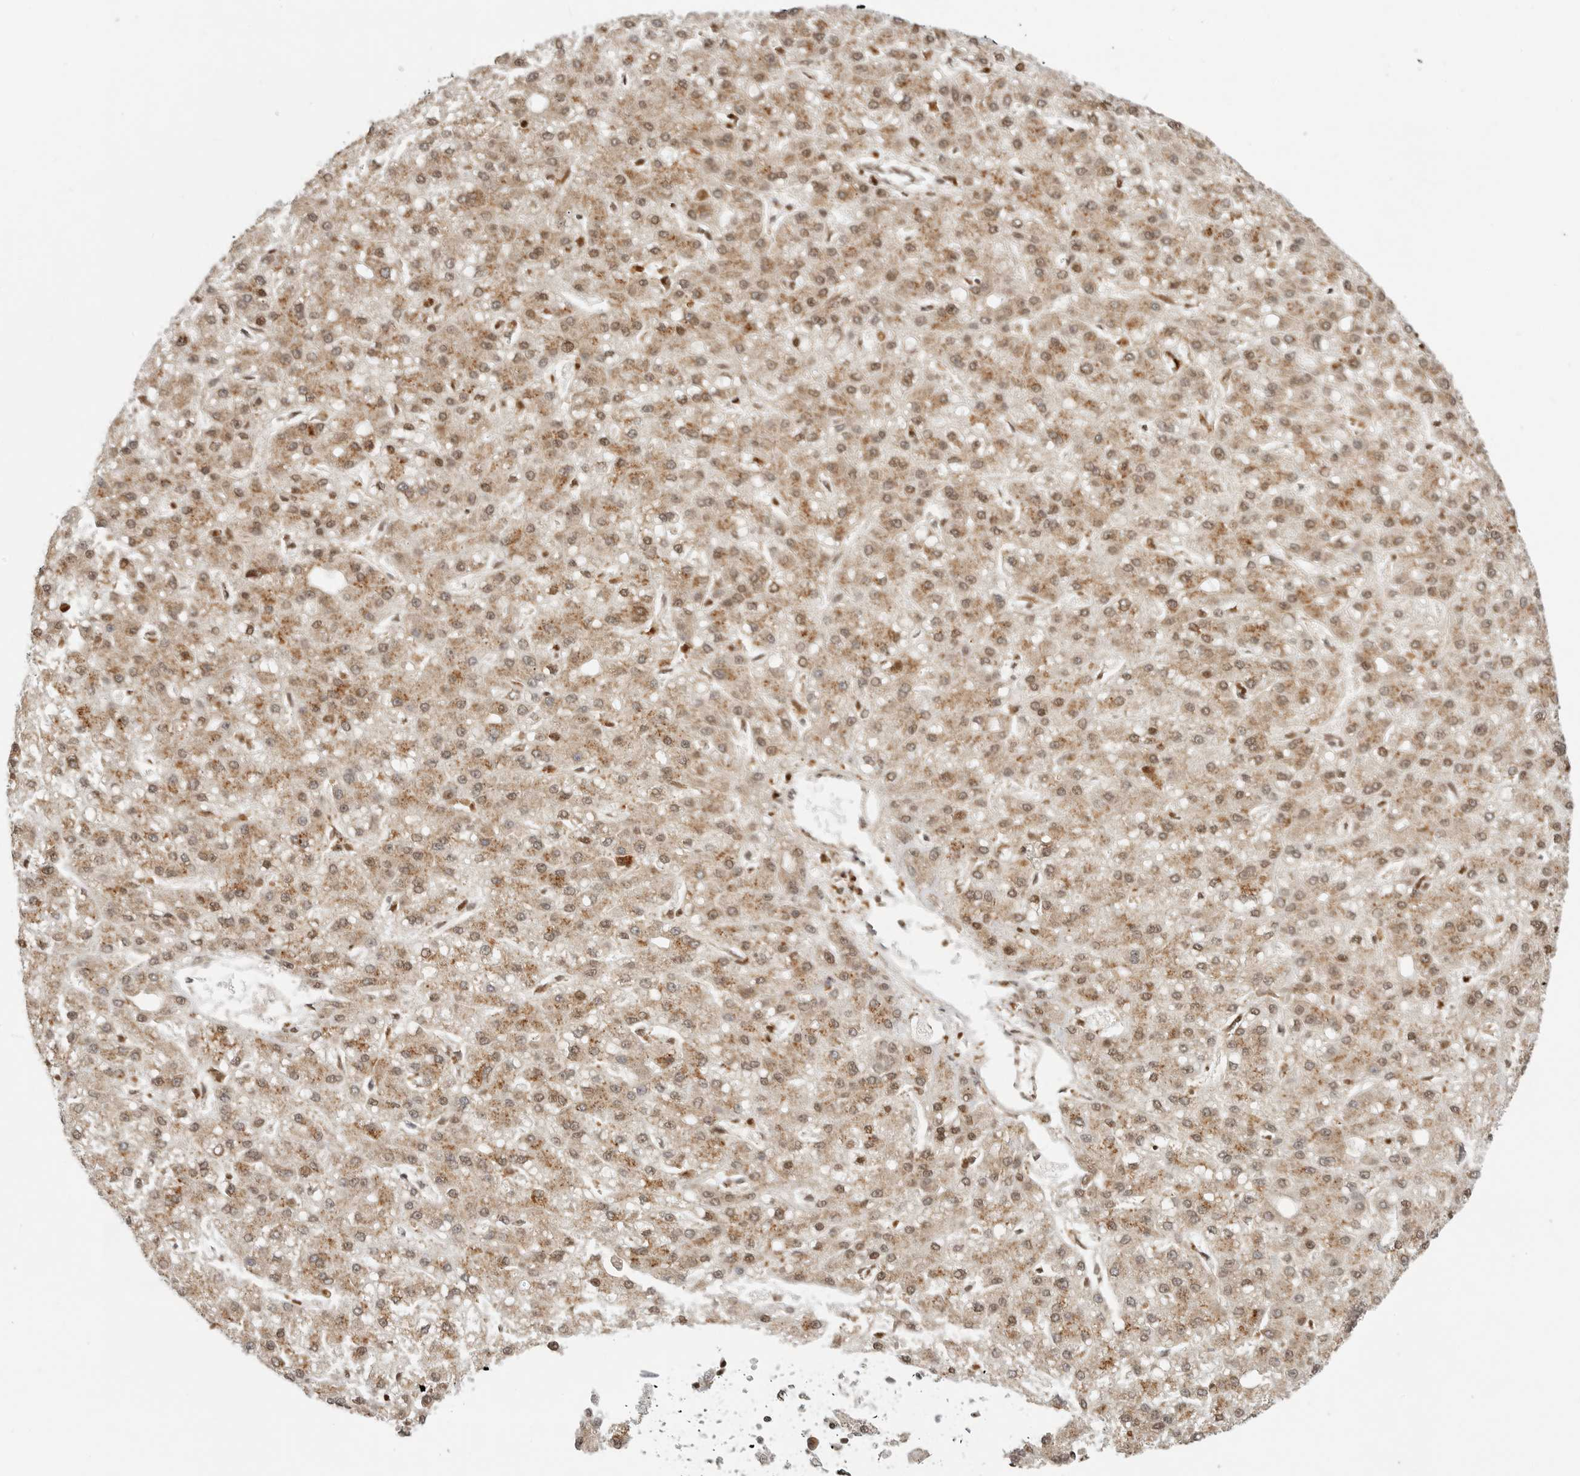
{"staining": {"intensity": "moderate", "quantity": ">75%", "location": "cytoplasmic/membranous,nuclear"}, "tissue": "liver cancer", "cell_type": "Tumor cells", "image_type": "cancer", "snomed": [{"axis": "morphology", "description": "Carcinoma, Hepatocellular, NOS"}, {"axis": "topography", "description": "Liver"}], "caption": "Approximately >75% of tumor cells in human liver cancer display moderate cytoplasmic/membranous and nuclear protein staining as visualized by brown immunohistochemical staining.", "gene": "IDUA", "patient": {"sex": "male", "age": 67}}